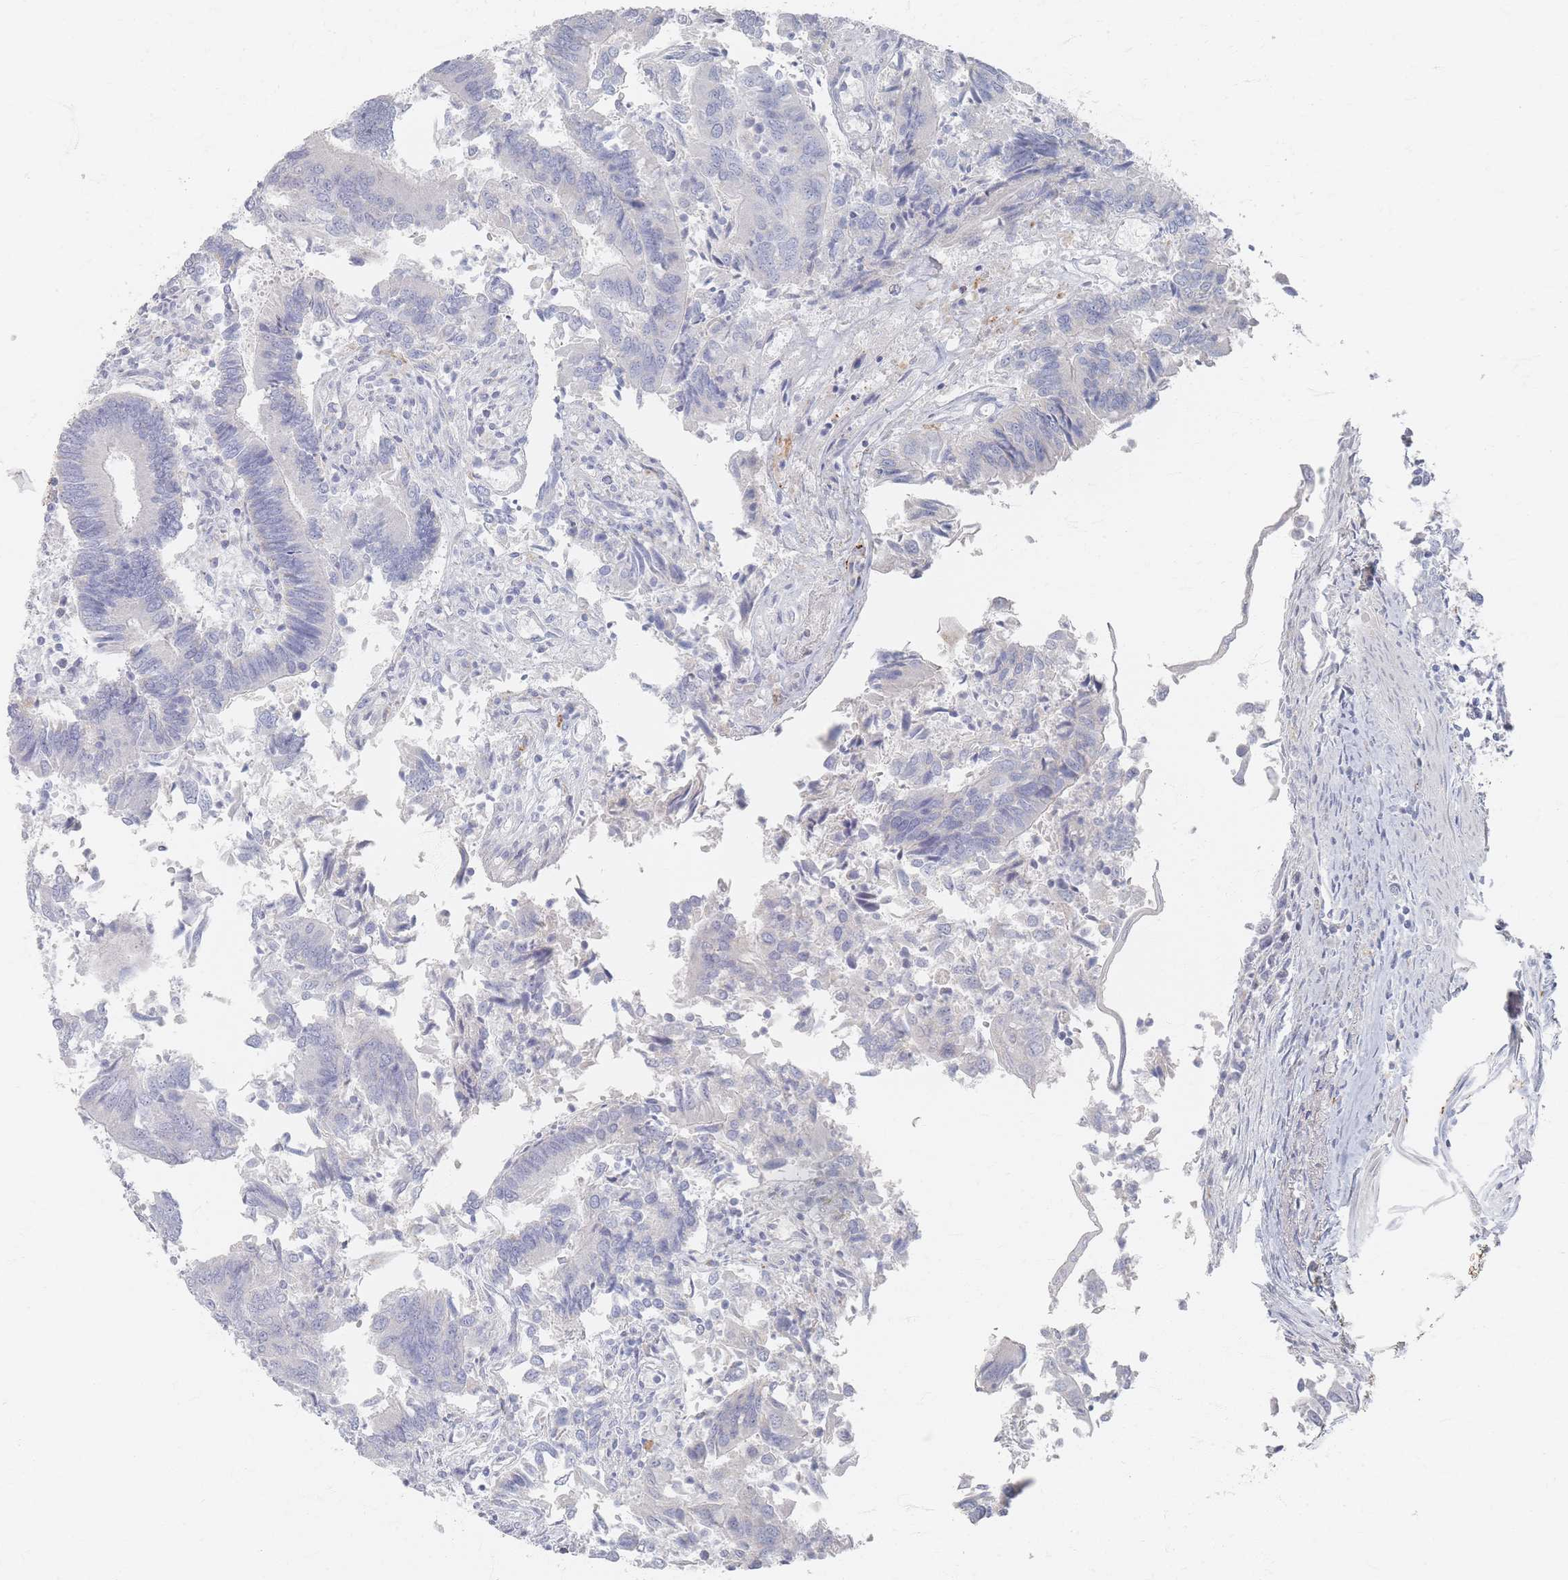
{"staining": {"intensity": "negative", "quantity": "none", "location": "none"}, "tissue": "colorectal cancer", "cell_type": "Tumor cells", "image_type": "cancer", "snomed": [{"axis": "morphology", "description": "Adenocarcinoma, NOS"}, {"axis": "topography", "description": "Colon"}], "caption": "Immunohistochemistry (IHC) image of neoplastic tissue: human adenocarcinoma (colorectal) stained with DAB (3,3'-diaminobenzidine) shows no significant protein expression in tumor cells.", "gene": "SLC2A11", "patient": {"sex": "female", "age": 67}}